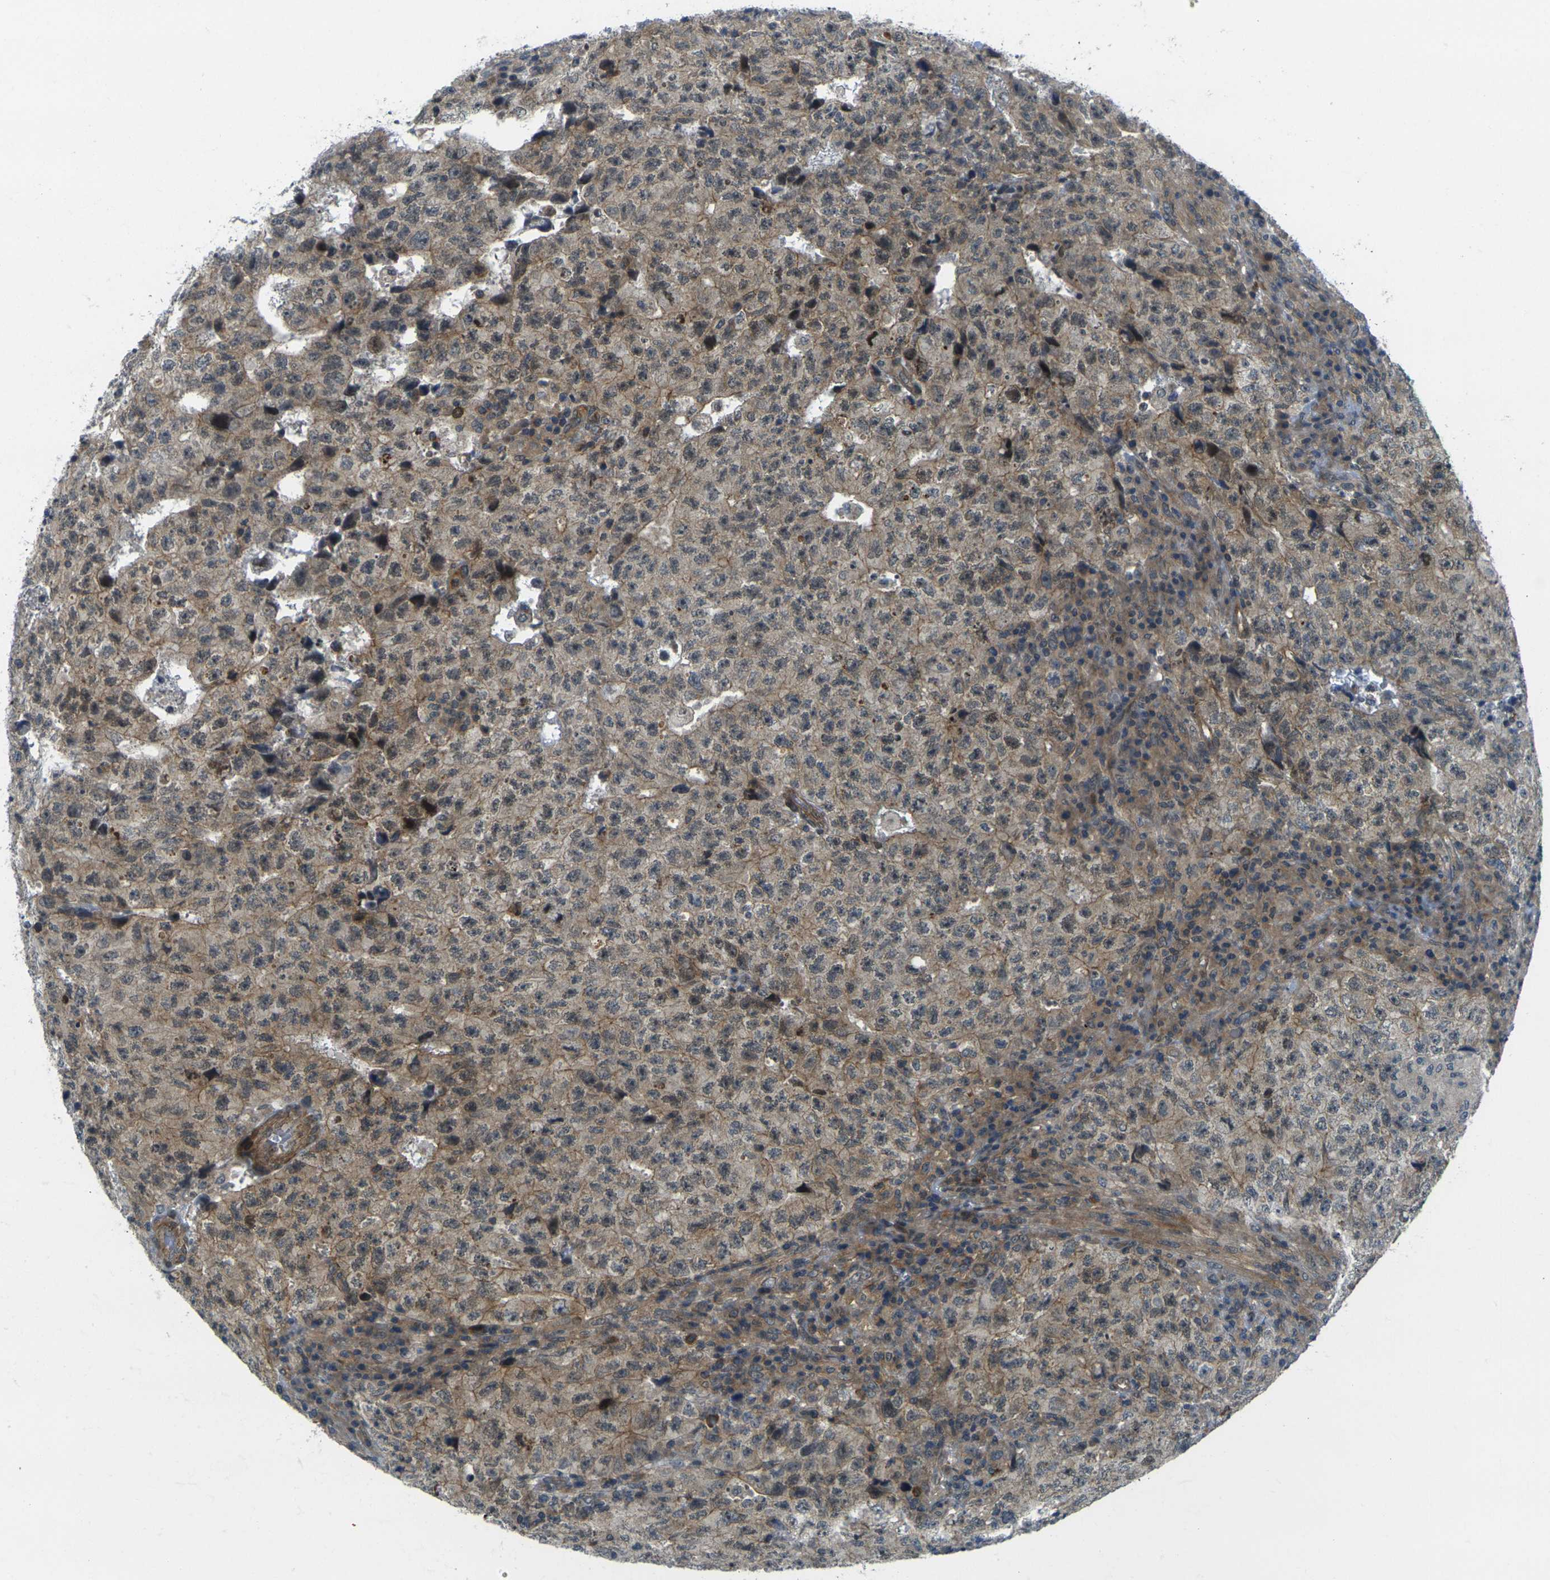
{"staining": {"intensity": "weak", "quantity": ">75%", "location": "cytoplasmic/membranous"}, "tissue": "testis cancer", "cell_type": "Tumor cells", "image_type": "cancer", "snomed": [{"axis": "morphology", "description": "Necrosis, NOS"}, {"axis": "morphology", "description": "Carcinoma, Embryonal, NOS"}, {"axis": "topography", "description": "Testis"}], "caption": "The image reveals staining of testis cancer, revealing weak cytoplasmic/membranous protein expression (brown color) within tumor cells.", "gene": "KCTD10", "patient": {"sex": "male", "age": 19}}